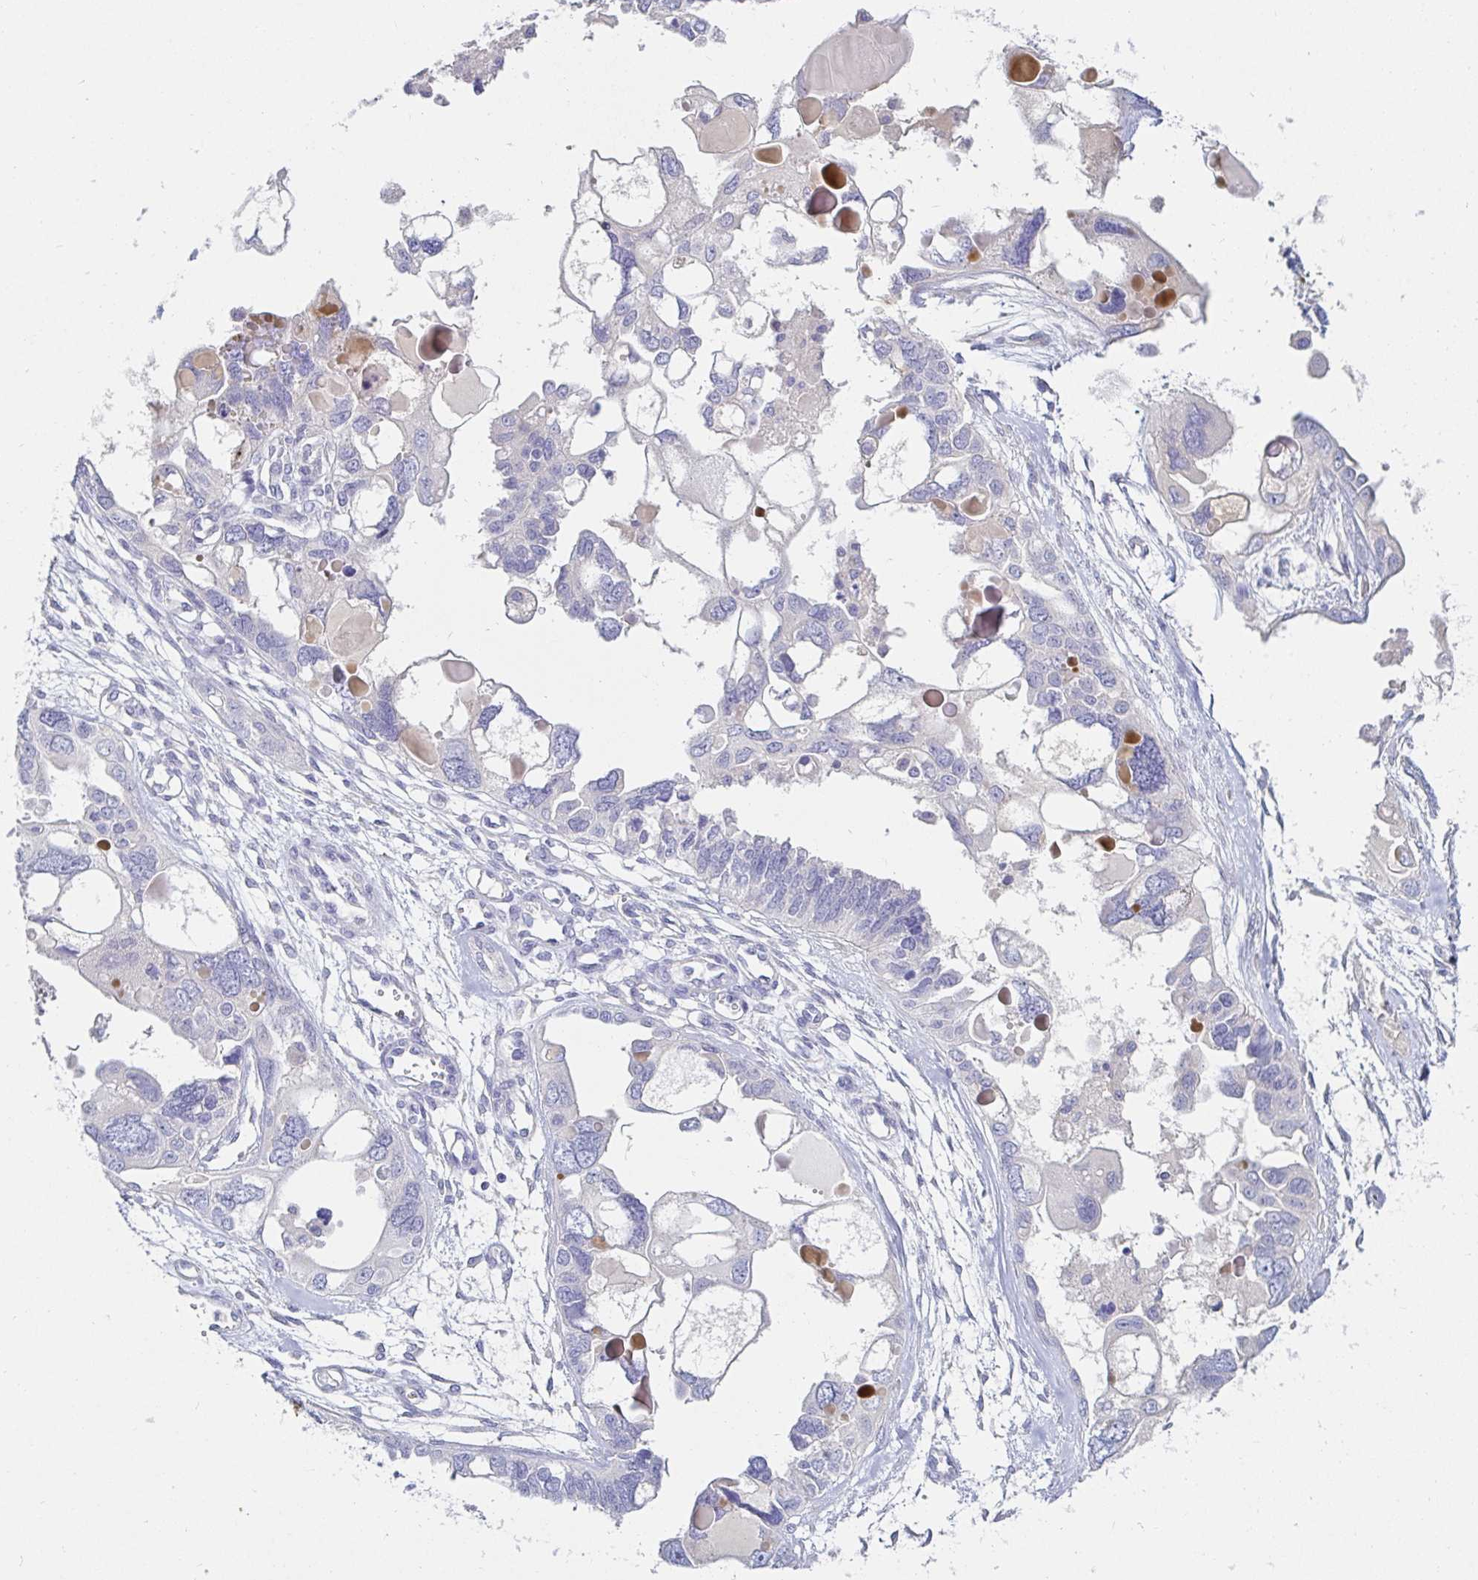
{"staining": {"intensity": "negative", "quantity": "none", "location": "none"}, "tissue": "ovarian cancer", "cell_type": "Tumor cells", "image_type": "cancer", "snomed": [{"axis": "morphology", "description": "Cystadenocarcinoma, serous, NOS"}, {"axis": "topography", "description": "Ovary"}], "caption": "Ovarian serous cystadenocarcinoma was stained to show a protein in brown. There is no significant staining in tumor cells. (DAB IHC visualized using brightfield microscopy, high magnification).", "gene": "C4orf17", "patient": {"sex": "female", "age": 51}}